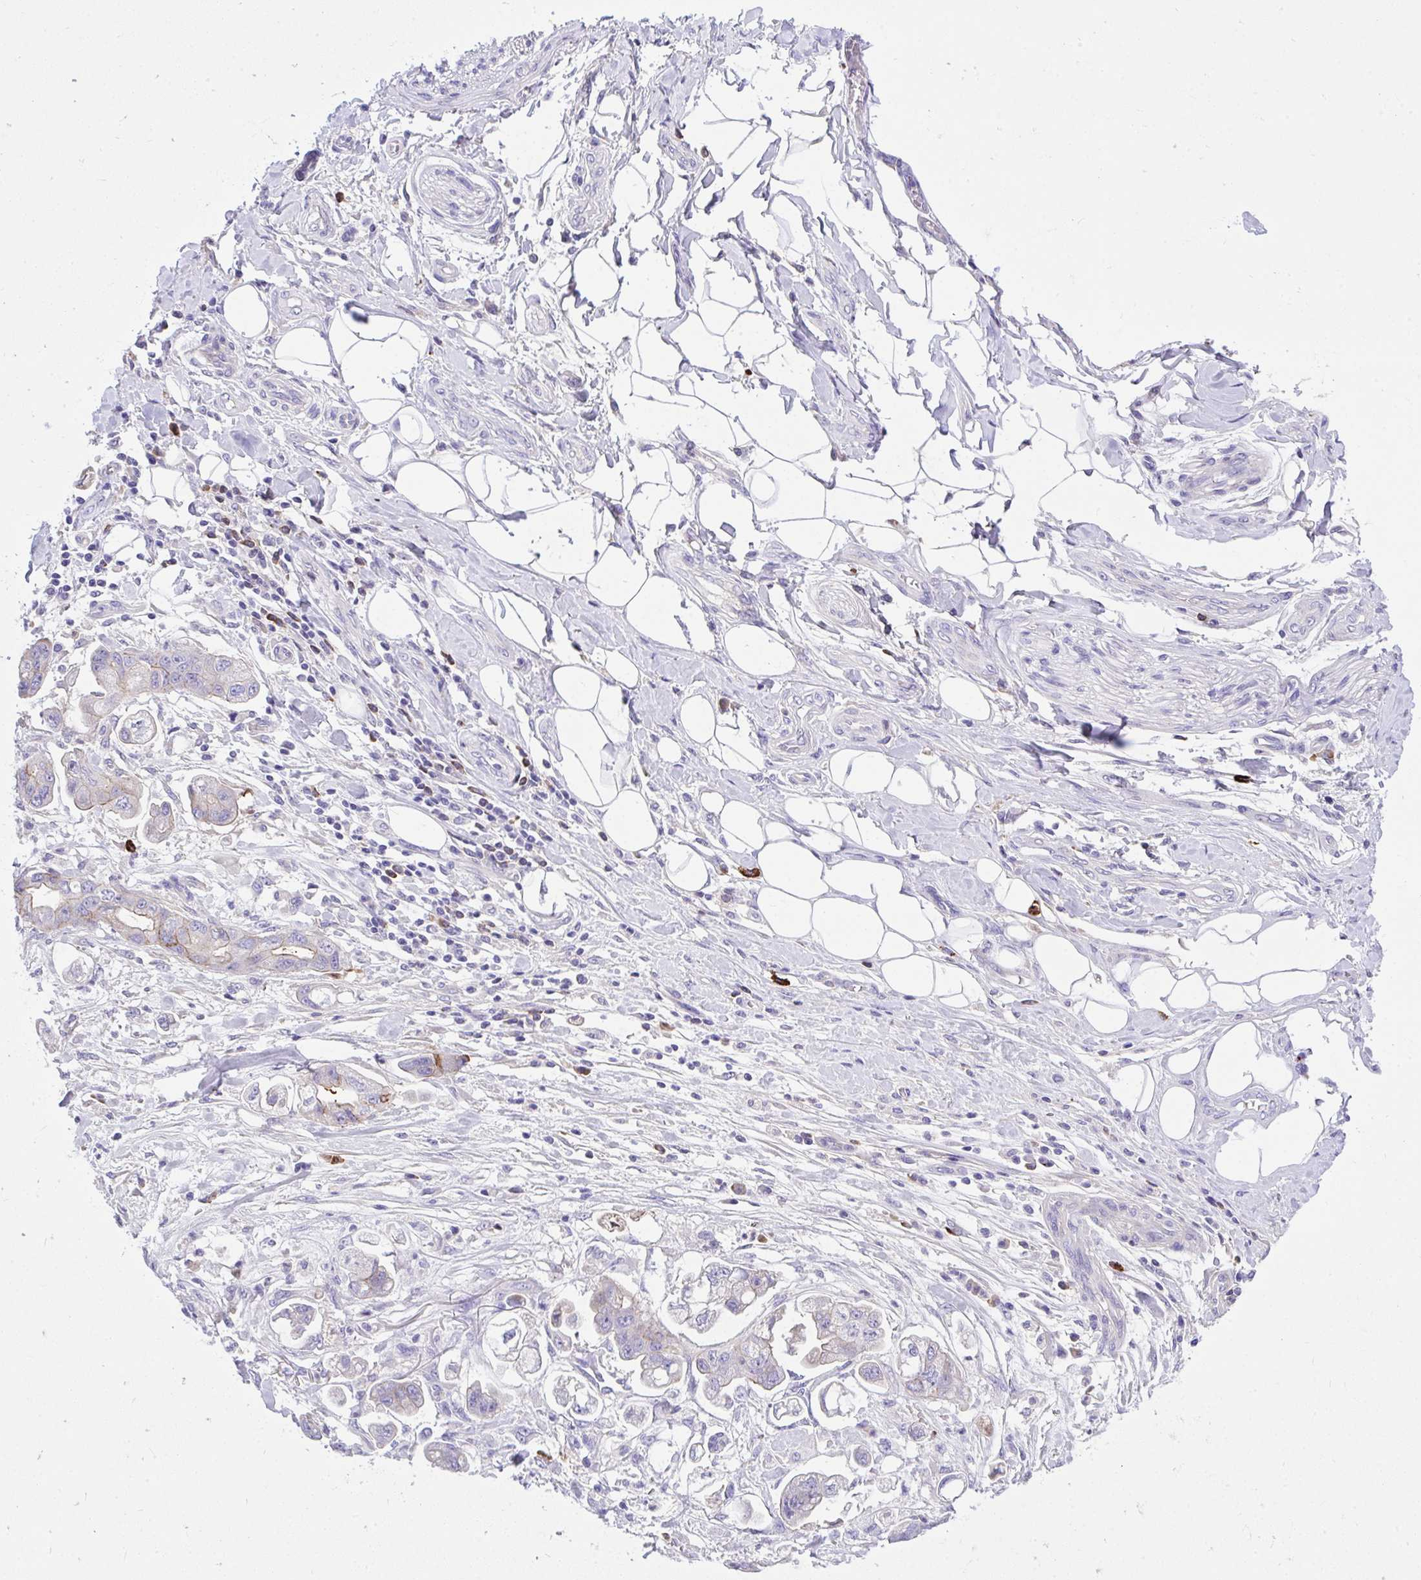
{"staining": {"intensity": "moderate", "quantity": "<25%", "location": "cytoplasmic/membranous"}, "tissue": "stomach cancer", "cell_type": "Tumor cells", "image_type": "cancer", "snomed": [{"axis": "morphology", "description": "Adenocarcinoma, NOS"}, {"axis": "topography", "description": "Stomach"}], "caption": "Protein staining demonstrates moderate cytoplasmic/membranous positivity in approximately <25% of tumor cells in stomach cancer.", "gene": "HRG", "patient": {"sex": "male", "age": 62}}